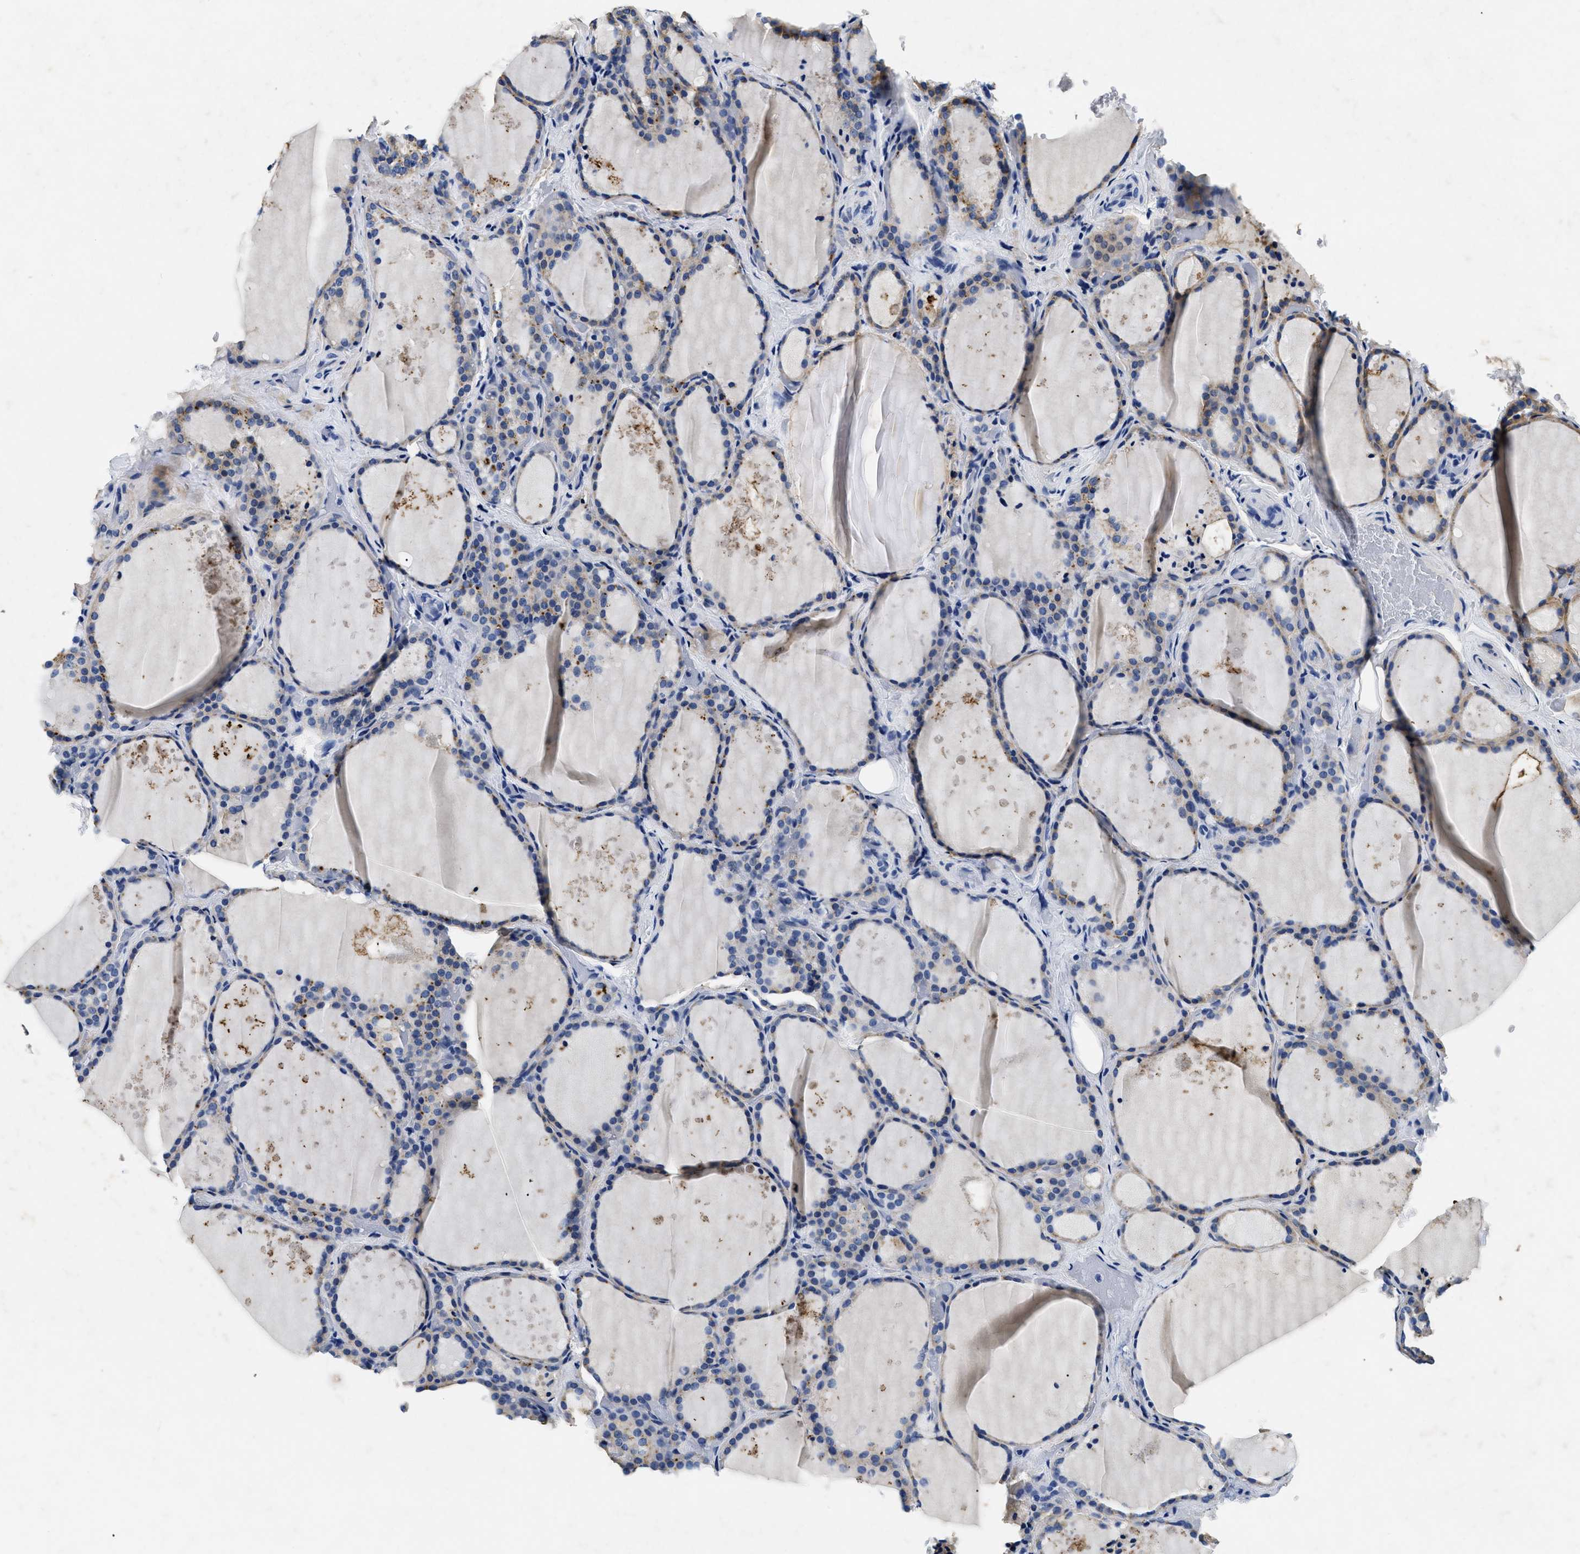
{"staining": {"intensity": "negative", "quantity": "none", "location": "none"}, "tissue": "thyroid gland", "cell_type": "Glandular cells", "image_type": "normal", "snomed": [{"axis": "morphology", "description": "Normal tissue, NOS"}, {"axis": "topography", "description": "Thyroid gland"}], "caption": "There is no significant expression in glandular cells of thyroid gland. Nuclei are stained in blue.", "gene": "LAMA3", "patient": {"sex": "female", "age": 44}}